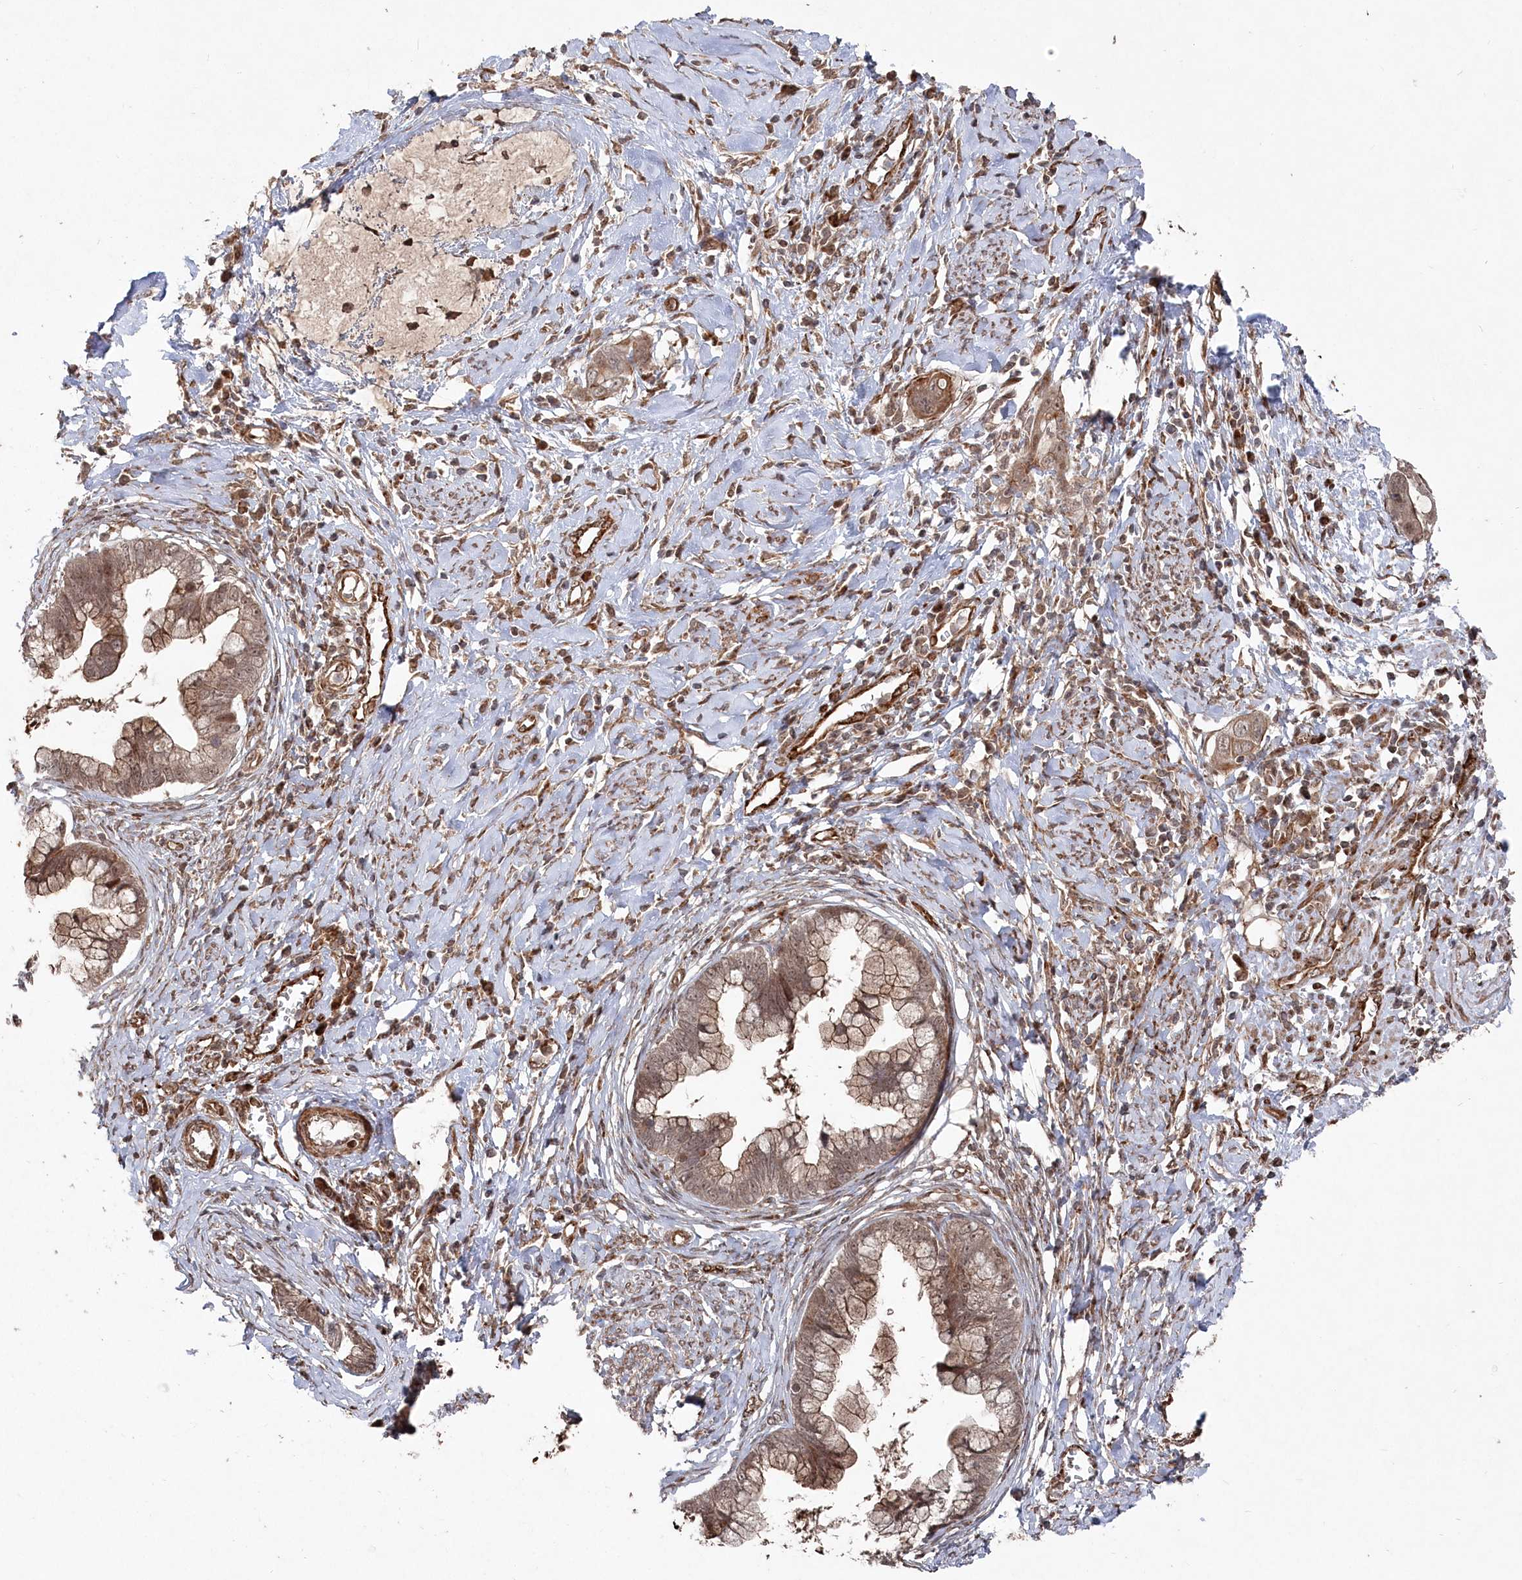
{"staining": {"intensity": "moderate", "quantity": ">75%", "location": "cytoplasmic/membranous,nuclear"}, "tissue": "cervical cancer", "cell_type": "Tumor cells", "image_type": "cancer", "snomed": [{"axis": "morphology", "description": "Adenocarcinoma, NOS"}, {"axis": "topography", "description": "Cervix"}], "caption": "Human cervical adenocarcinoma stained for a protein (brown) demonstrates moderate cytoplasmic/membranous and nuclear positive positivity in about >75% of tumor cells.", "gene": "POLR3A", "patient": {"sex": "female", "age": 44}}